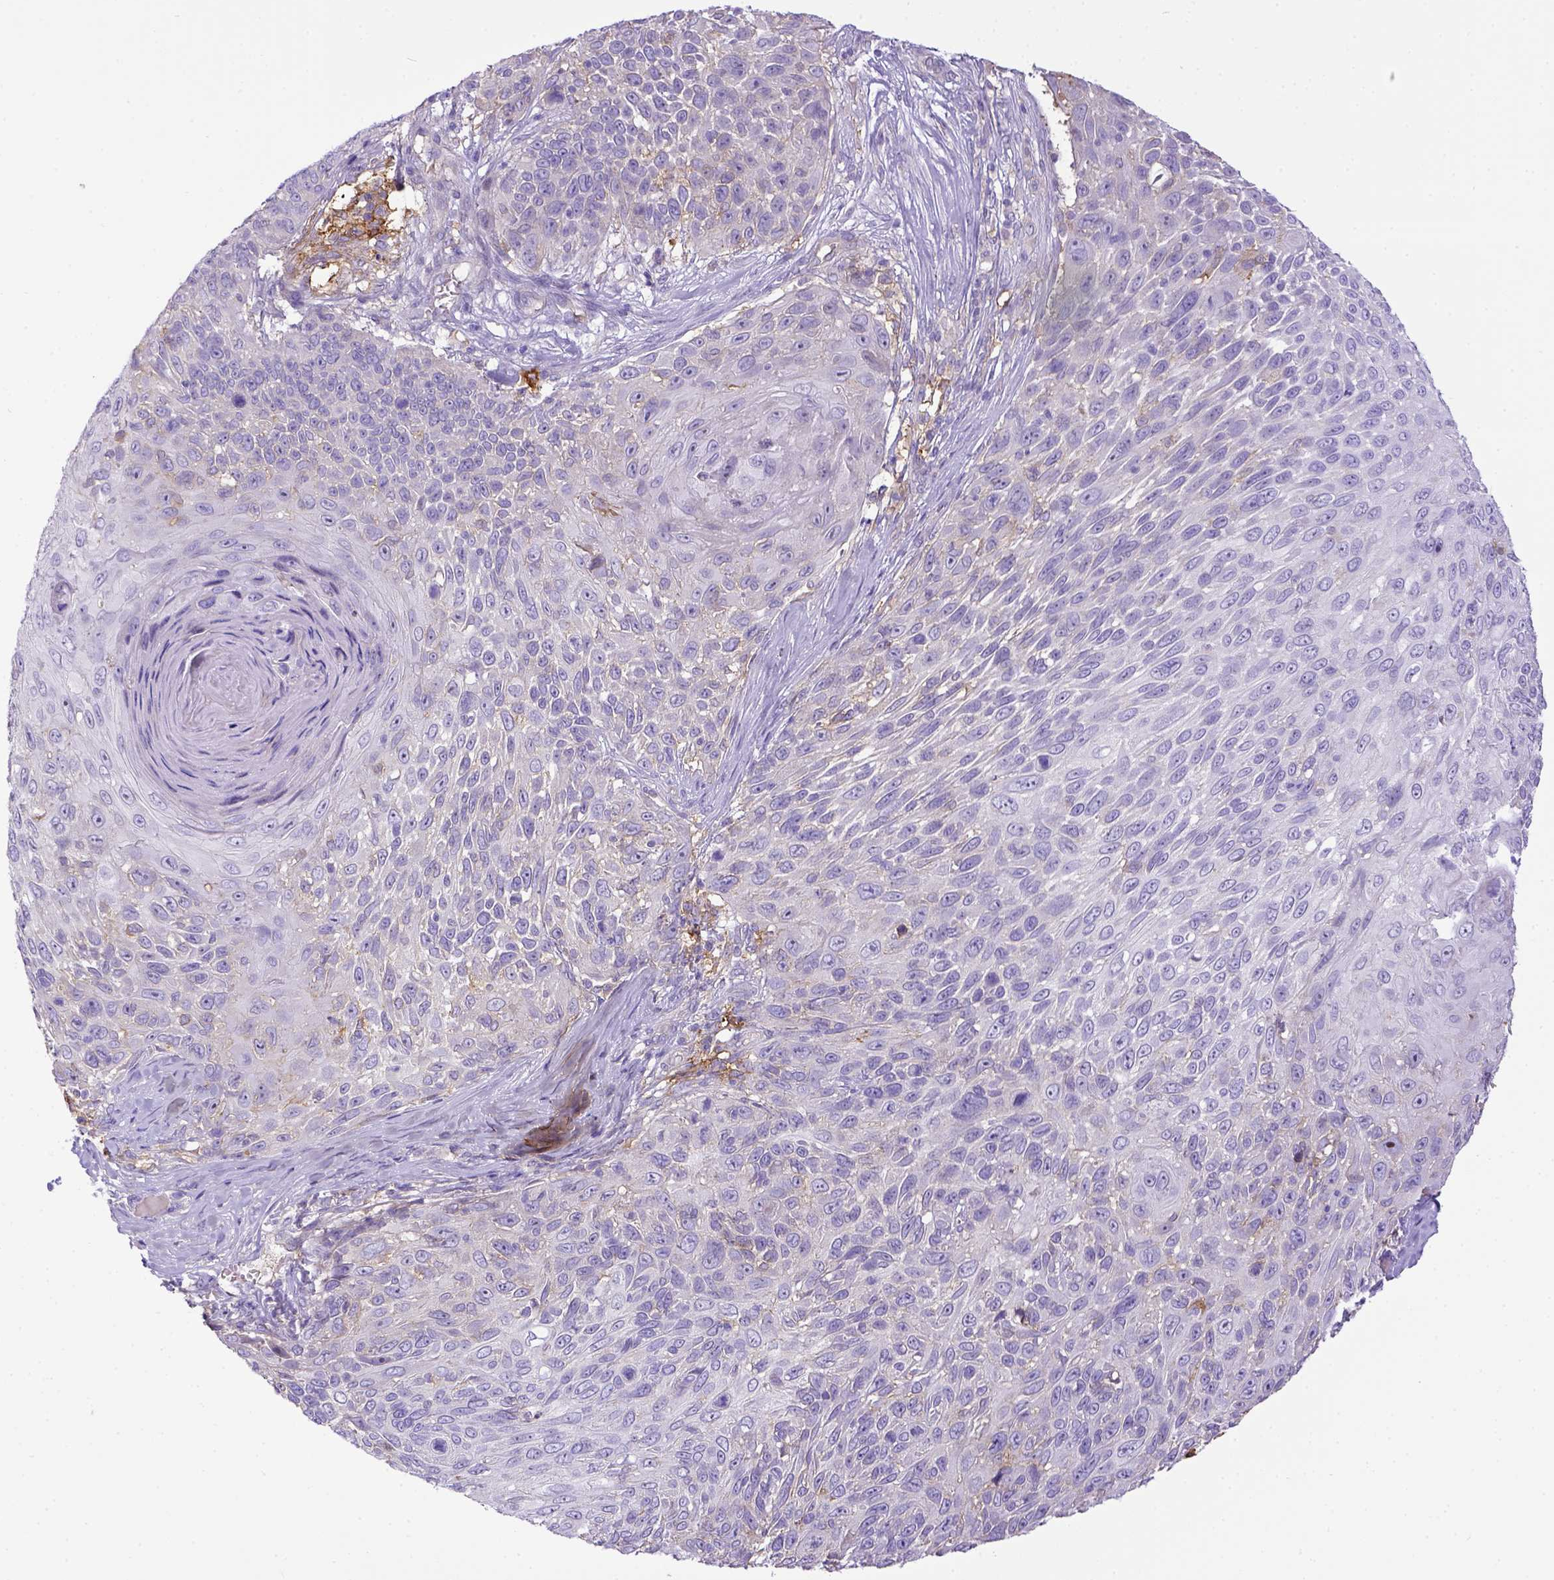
{"staining": {"intensity": "negative", "quantity": "none", "location": "none"}, "tissue": "skin cancer", "cell_type": "Tumor cells", "image_type": "cancer", "snomed": [{"axis": "morphology", "description": "Squamous cell carcinoma, NOS"}, {"axis": "topography", "description": "Skin"}], "caption": "This is a image of IHC staining of squamous cell carcinoma (skin), which shows no expression in tumor cells.", "gene": "CD40", "patient": {"sex": "male", "age": 92}}